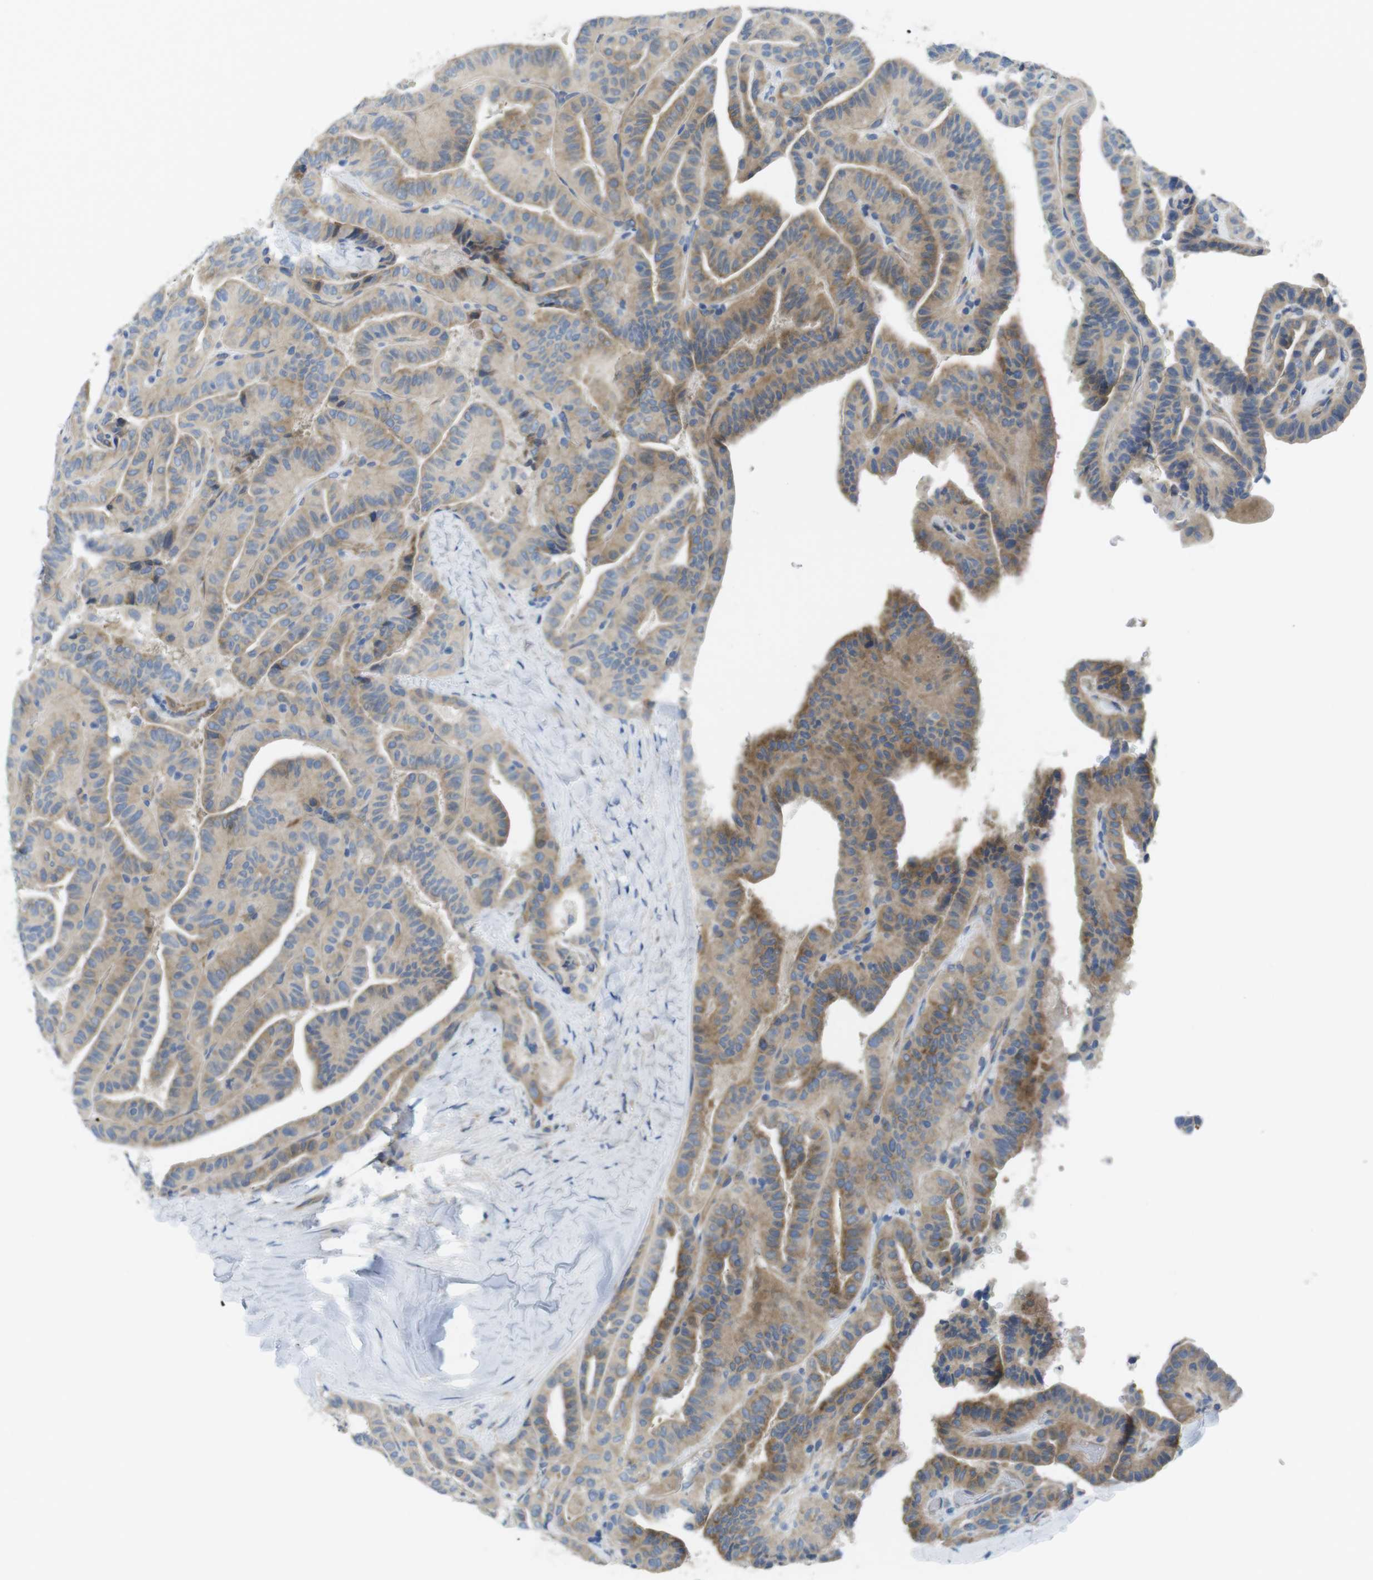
{"staining": {"intensity": "moderate", "quantity": ">75%", "location": "cytoplasmic/membranous"}, "tissue": "thyroid cancer", "cell_type": "Tumor cells", "image_type": "cancer", "snomed": [{"axis": "morphology", "description": "Papillary adenocarcinoma, NOS"}, {"axis": "topography", "description": "Thyroid gland"}], "caption": "Immunohistochemical staining of thyroid cancer (papillary adenocarcinoma) displays moderate cytoplasmic/membranous protein positivity in about >75% of tumor cells. (DAB (3,3'-diaminobenzidine) = brown stain, brightfield microscopy at high magnification).", "gene": "TMEM234", "patient": {"sex": "male", "age": 77}}